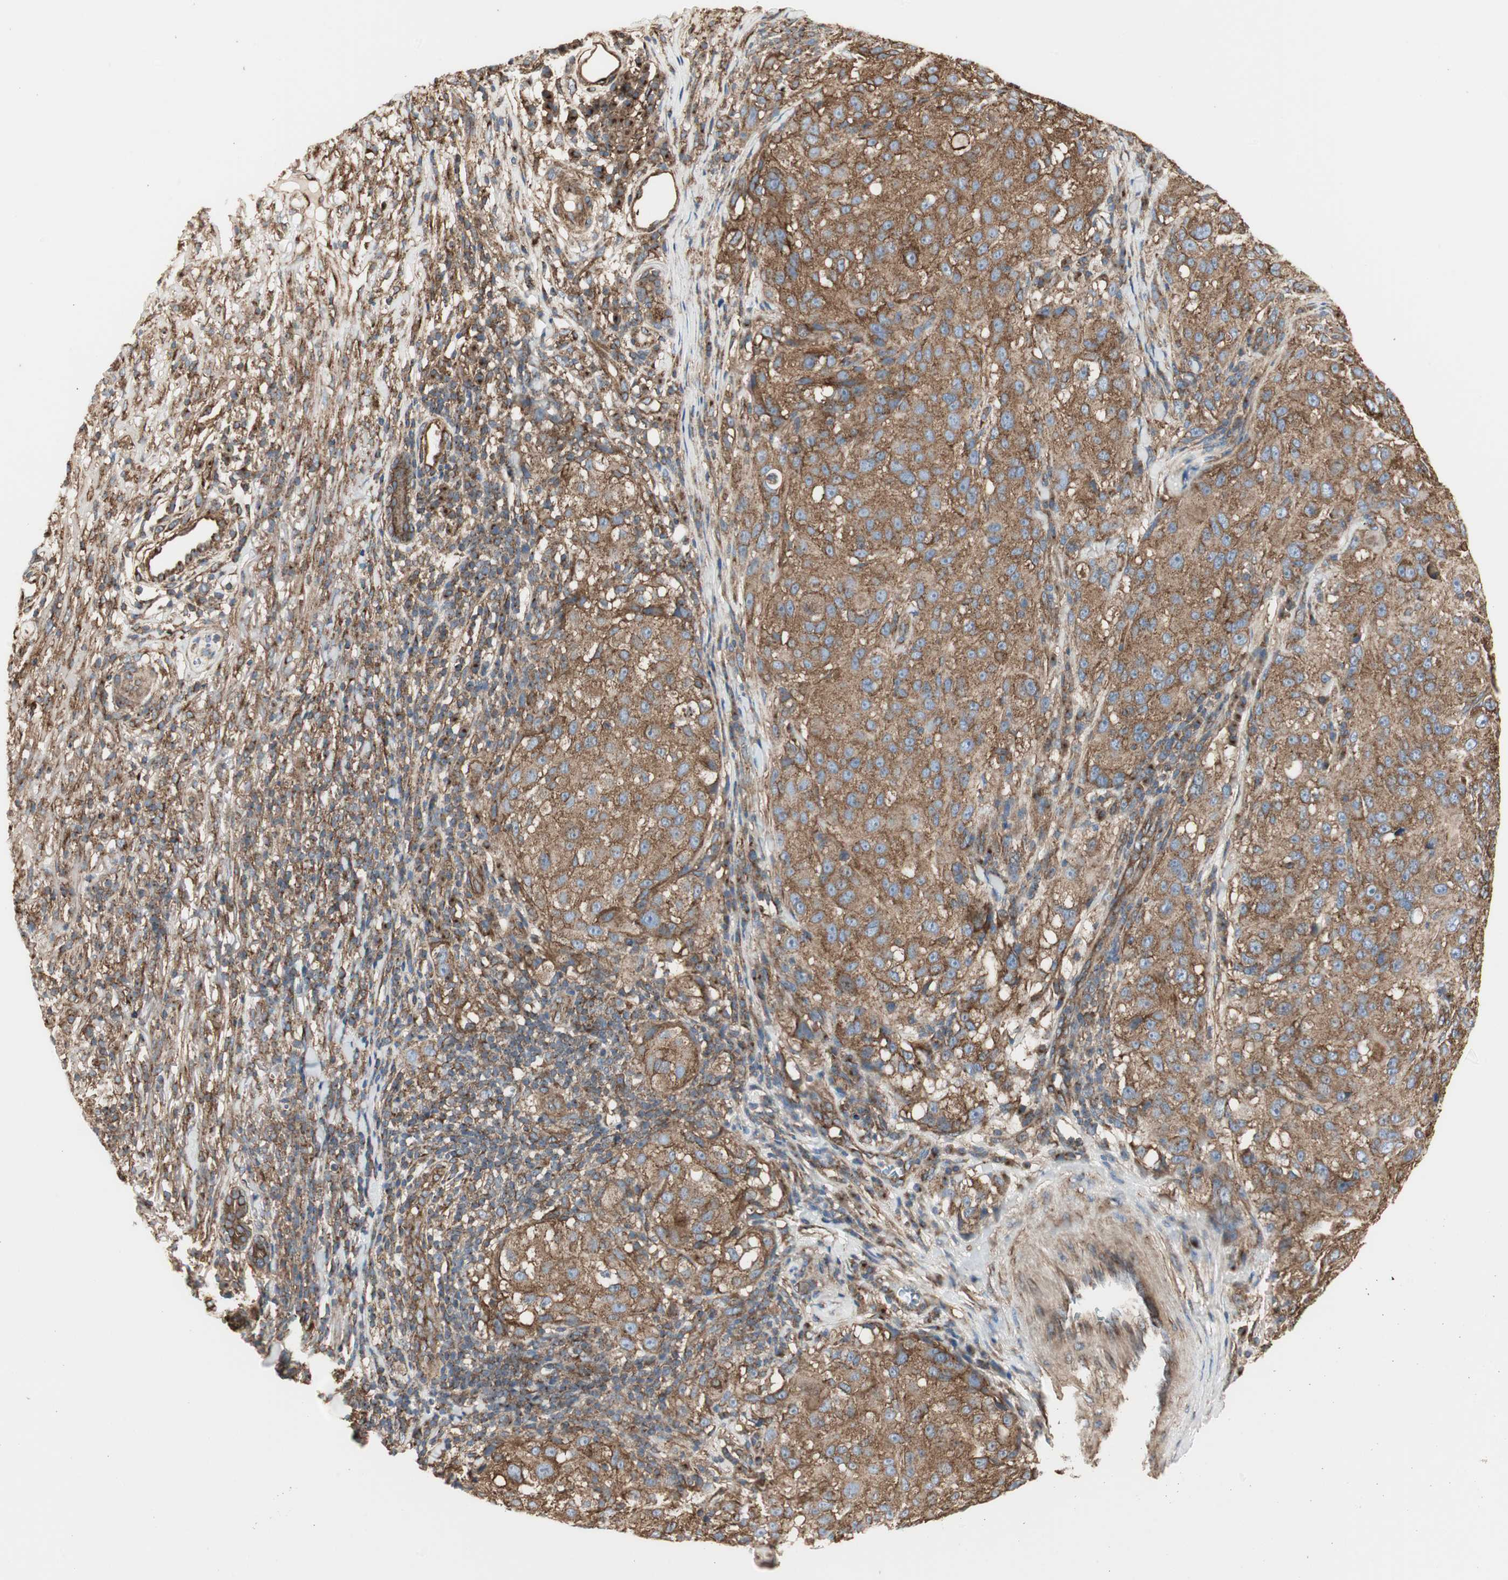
{"staining": {"intensity": "strong", "quantity": ">75%", "location": "cytoplasmic/membranous"}, "tissue": "melanoma", "cell_type": "Tumor cells", "image_type": "cancer", "snomed": [{"axis": "morphology", "description": "Necrosis, NOS"}, {"axis": "morphology", "description": "Malignant melanoma, NOS"}, {"axis": "topography", "description": "Skin"}], "caption": "There is high levels of strong cytoplasmic/membranous expression in tumor cells of malignant melanoma, as demonstrated by immunohistochemical staining (brown color).", "gene": "H6PD", "patient": {"sex": "female", "age": 87}}